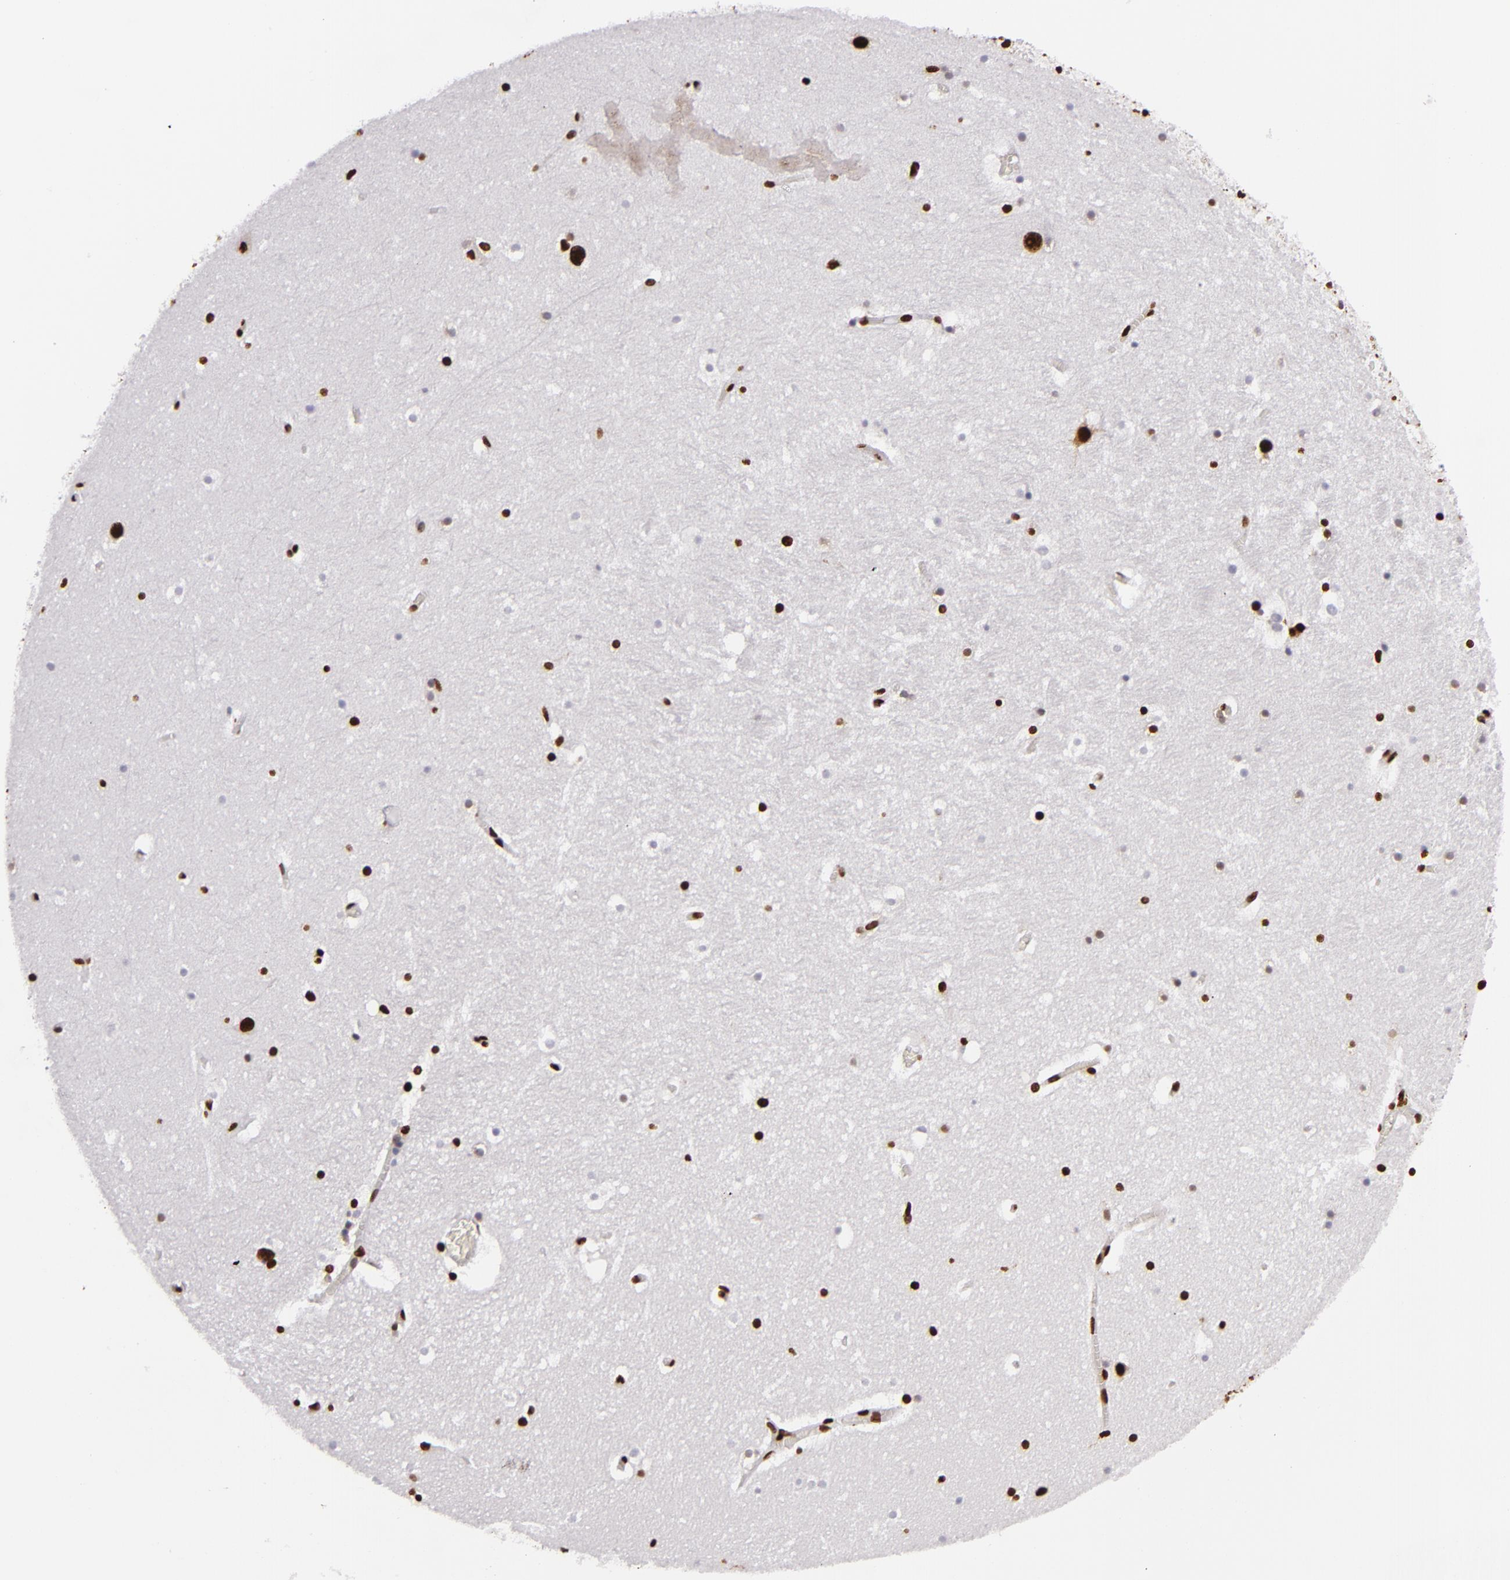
{"staining": {"intensity": "strong", "quantity": ">75%", "location": "nuclear"}, "tissue": "hippocampus", "cell_type": "Glial cells", "image_type": "normal", "snomed": [{"axis": "morphology", "description": "Normal tissue, NOS"}, {"axis": "topography", "description": "Hippocampus"}], "caption": "Immunohistochemistry (IHC) histopathology image of unremarkable human hippocampus stained for a protein (brown), which demonstrates high levels of strong nuclear expression in approximately >75% of glial cells.", "gene": "SAFB", "patient": {"sex": "male", "age": 45}}